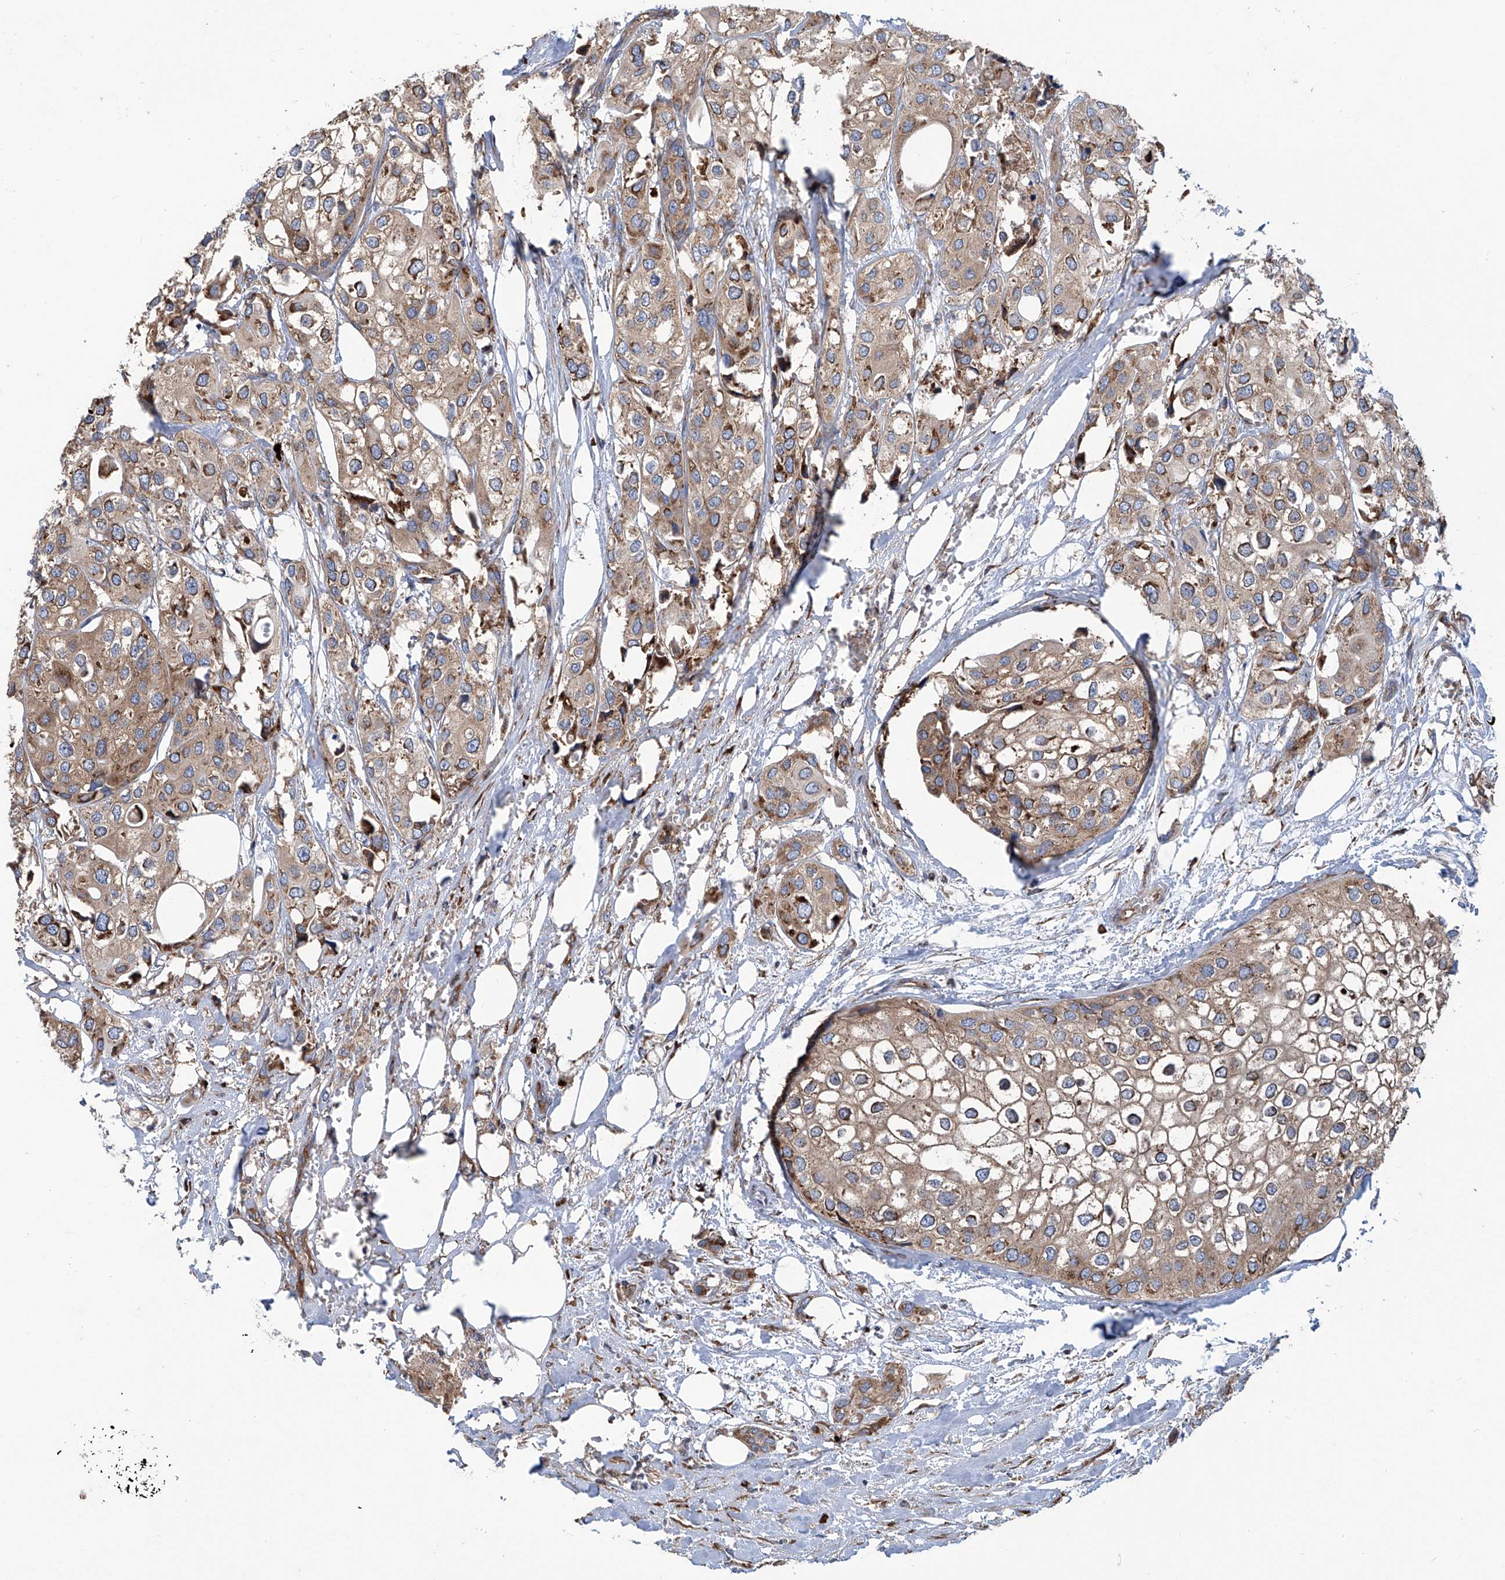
{"staining": {"intensity": "weak", "quantity": ">75%", "location": "cytoplasmic/membranous"}, "tissue": "urothelial cancer", "cell_type": "Tumor cells", "image_type": "cancer", "snomed": [{"axis": "morphology", "description": "Urothelial carcinoma, High grade"}, {"axis": "topography", "description": "Urinary bladder"}], "caption": "IHC histopathology image of neoplastic tissue: human urothelial cancer stained using immunohistochemistry (IHC) demonstrates low levels of weak protein expression localized specifically in the cytoplasmic/membranous of tumor cells, appearing as a cytoplasmic/membranous brown color.", "gene": "SENP2", "patient": {"sex": "male", "age": 64}}